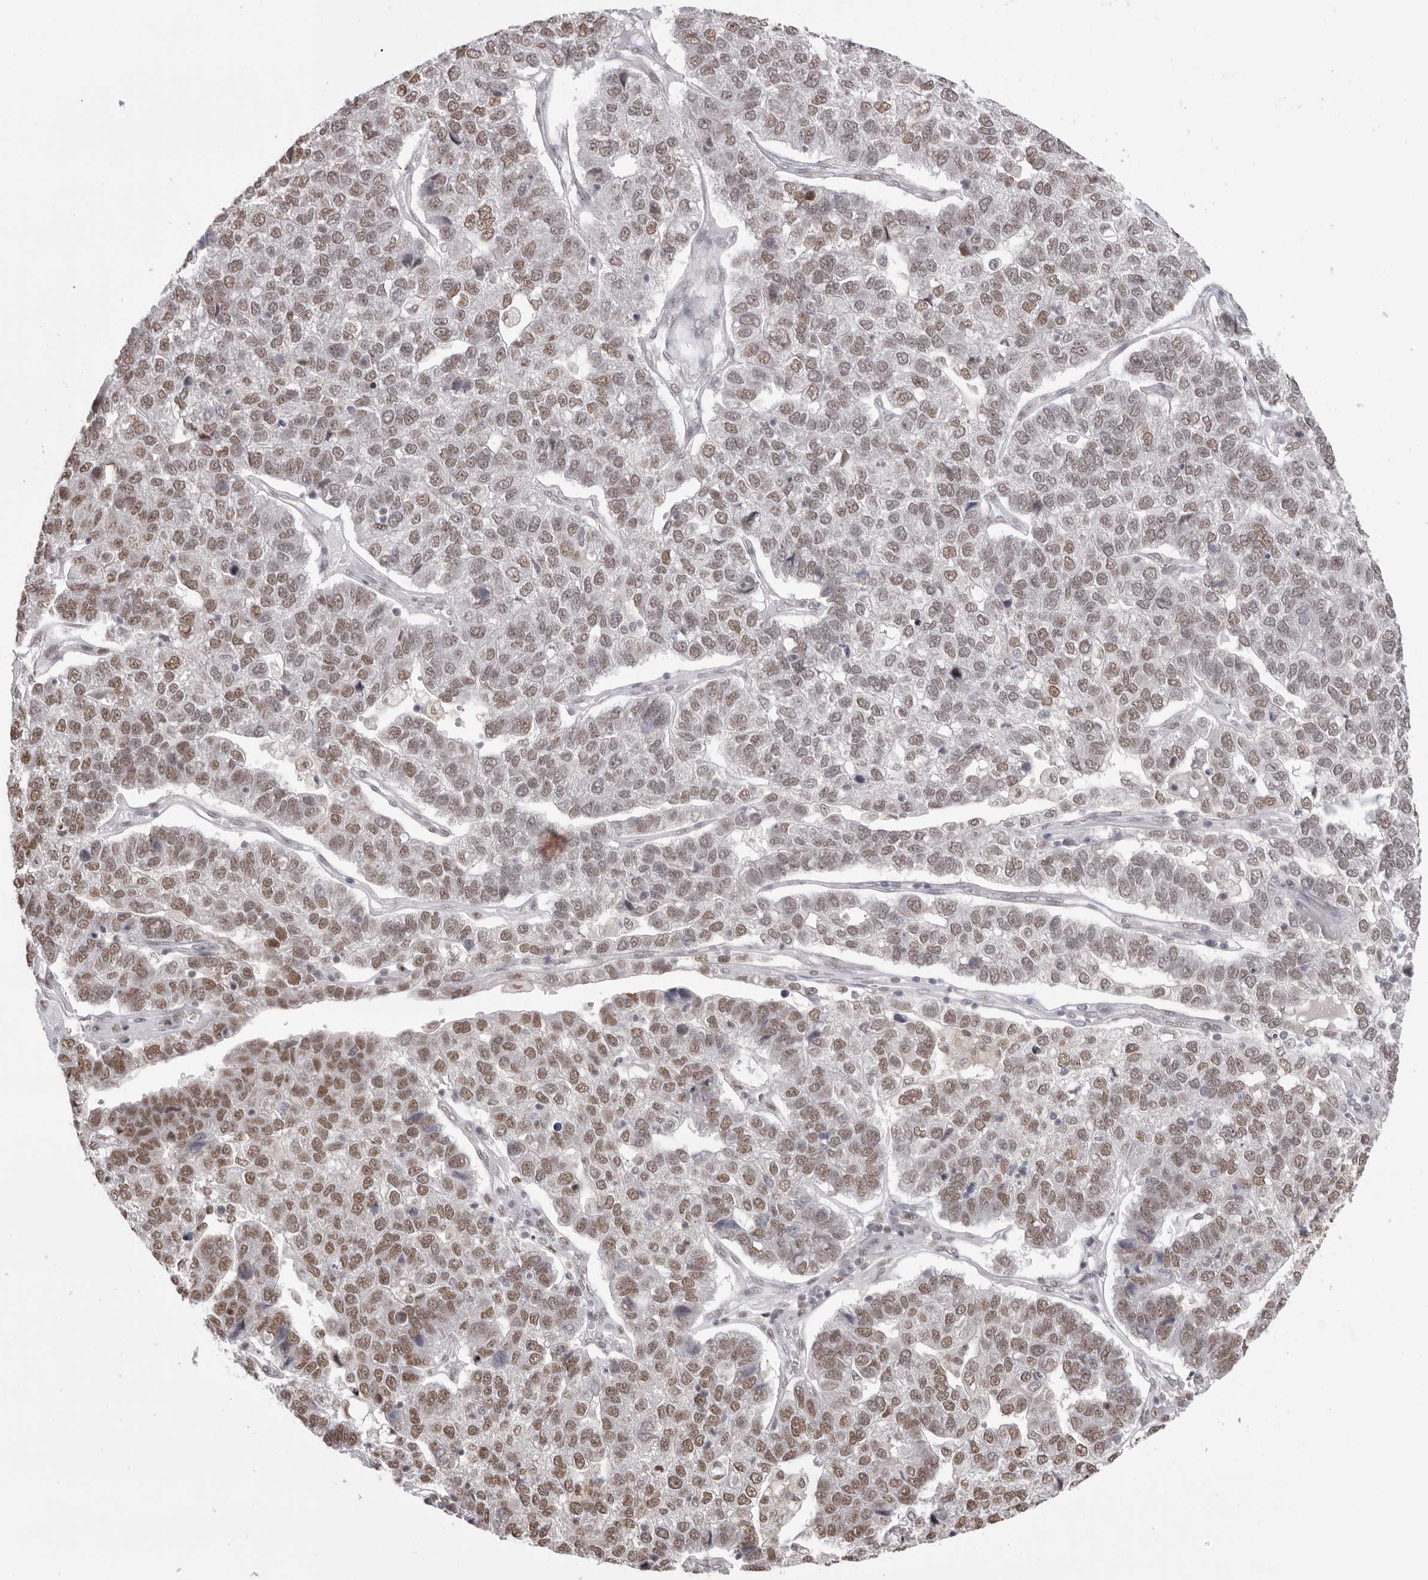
{"staining": {"intensity": "moderate", "quantity": ">75%", "location": "nuclear"}, "tissue": "pancreatic cancer", "cell_type": "Tumor cells", "image_type": "cancer", "snomed": [{"axis": "morphology", "description": "Adenocarcinoma, NOS"}, {"axis": "topography", "description": "Pancreas"}], "caption": "Immunohistochemistry (IHC) (DAB) staining of adenocarcinoma (pancreatic) exhibits moderate nuclear protein positivity in approximately >75% of tumor cells.", "gene": "BCLAF3", "patient": {"sex": "female", "age": 61}}